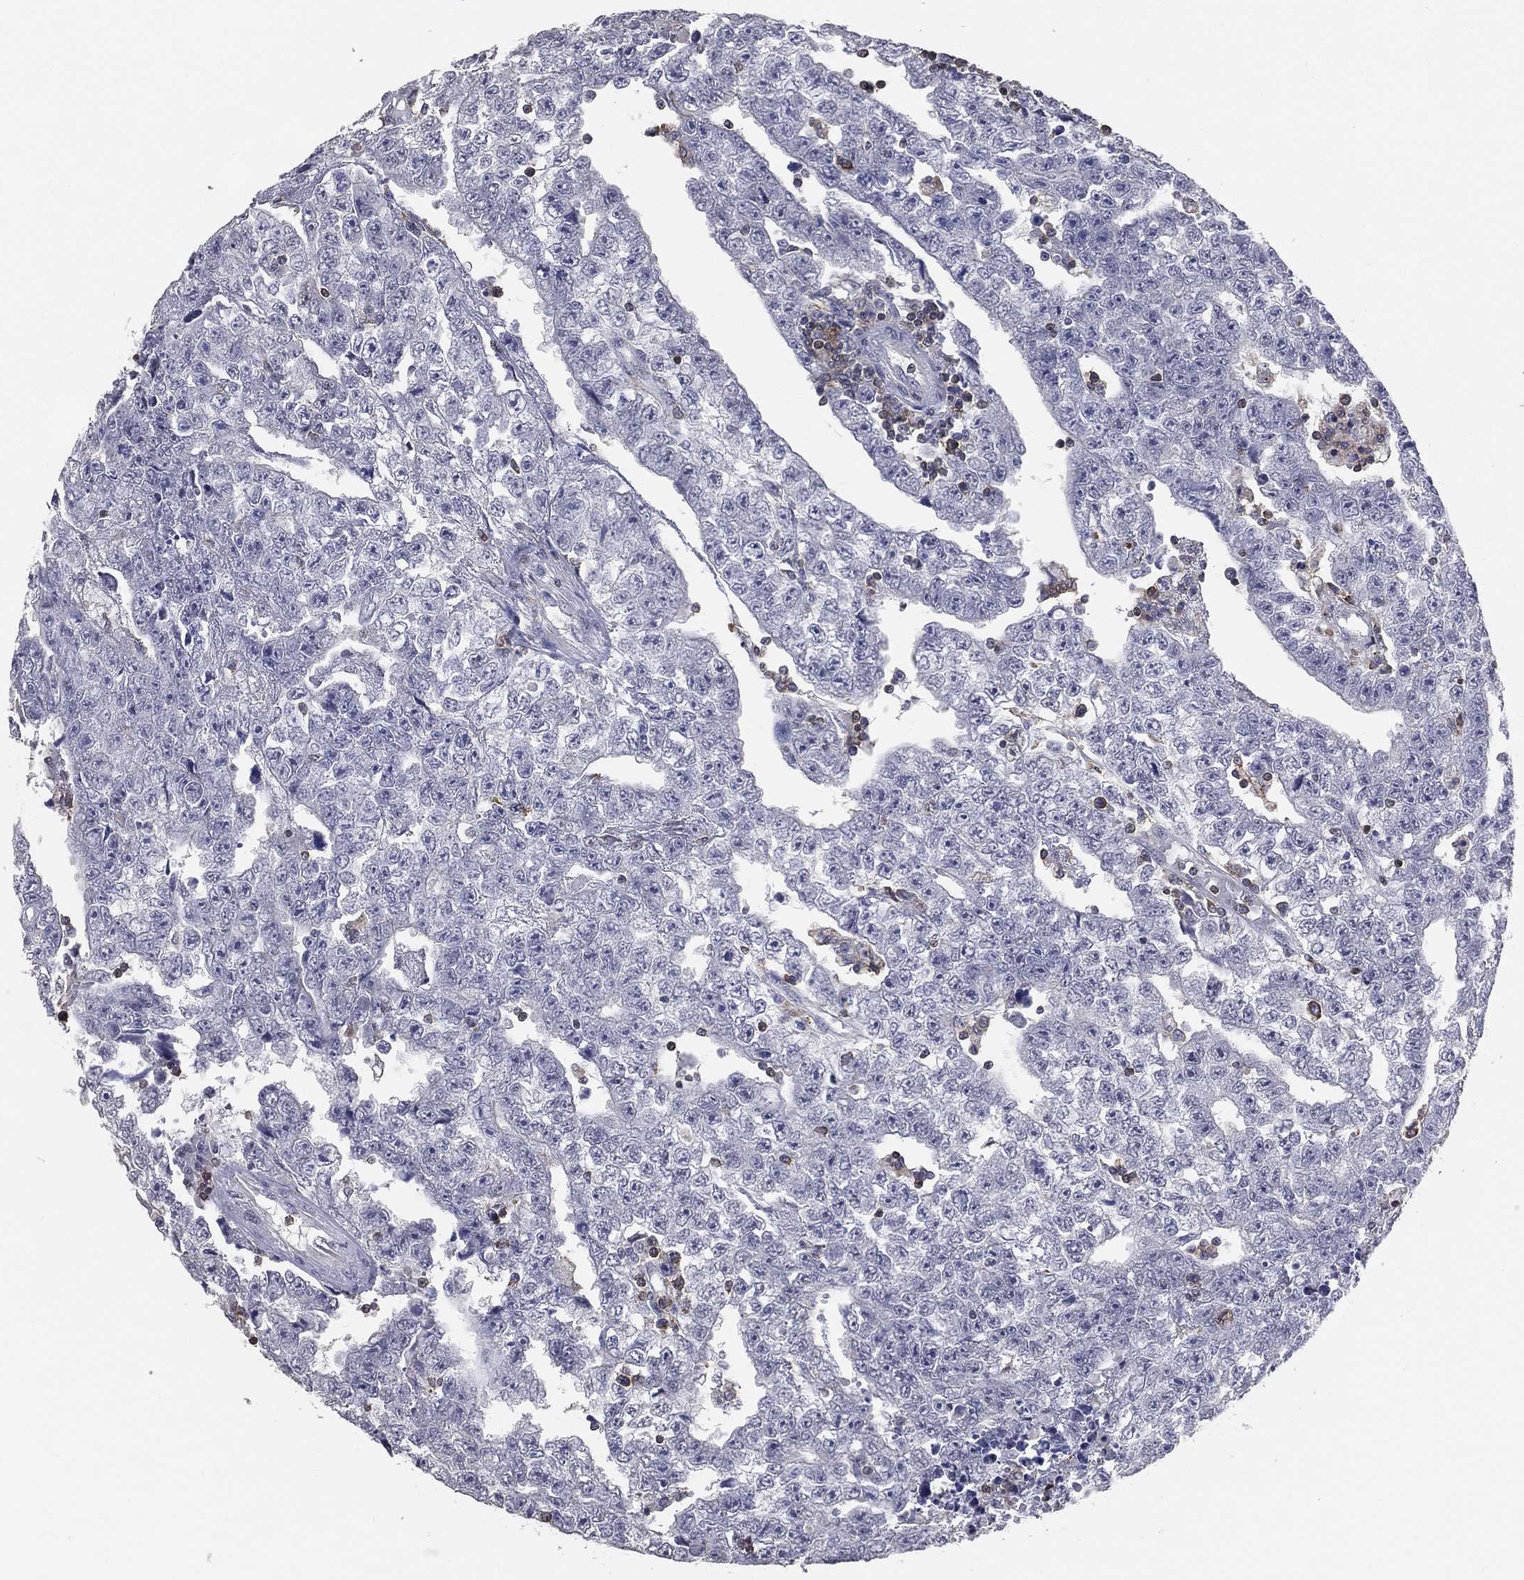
{"staining": {"intensity": "negative", "quantity": "none", "location": "none"}, "tissue": "testis cancer", "cell_type": "Tumor cells", "image_type": "cancer", "snomed": [{"axis": "morphology", "description": "Carcinoma, Embryonal, NOS"}, {"axis": "topography", "description": "Testis"}], "caption": "Immunohistochemistry of embryonal carcinoma (testis) reveals no positivity in tumor cells. The staining was performed using DAB (3,3'-diaminobenzidine) to visualize the protein expression in brown, while the nuclei were stained in blue with hematoxylin (Magnification: 20x).", "gene": "PSTPIP1", "patient": {"sex": "male", "age": 25}}